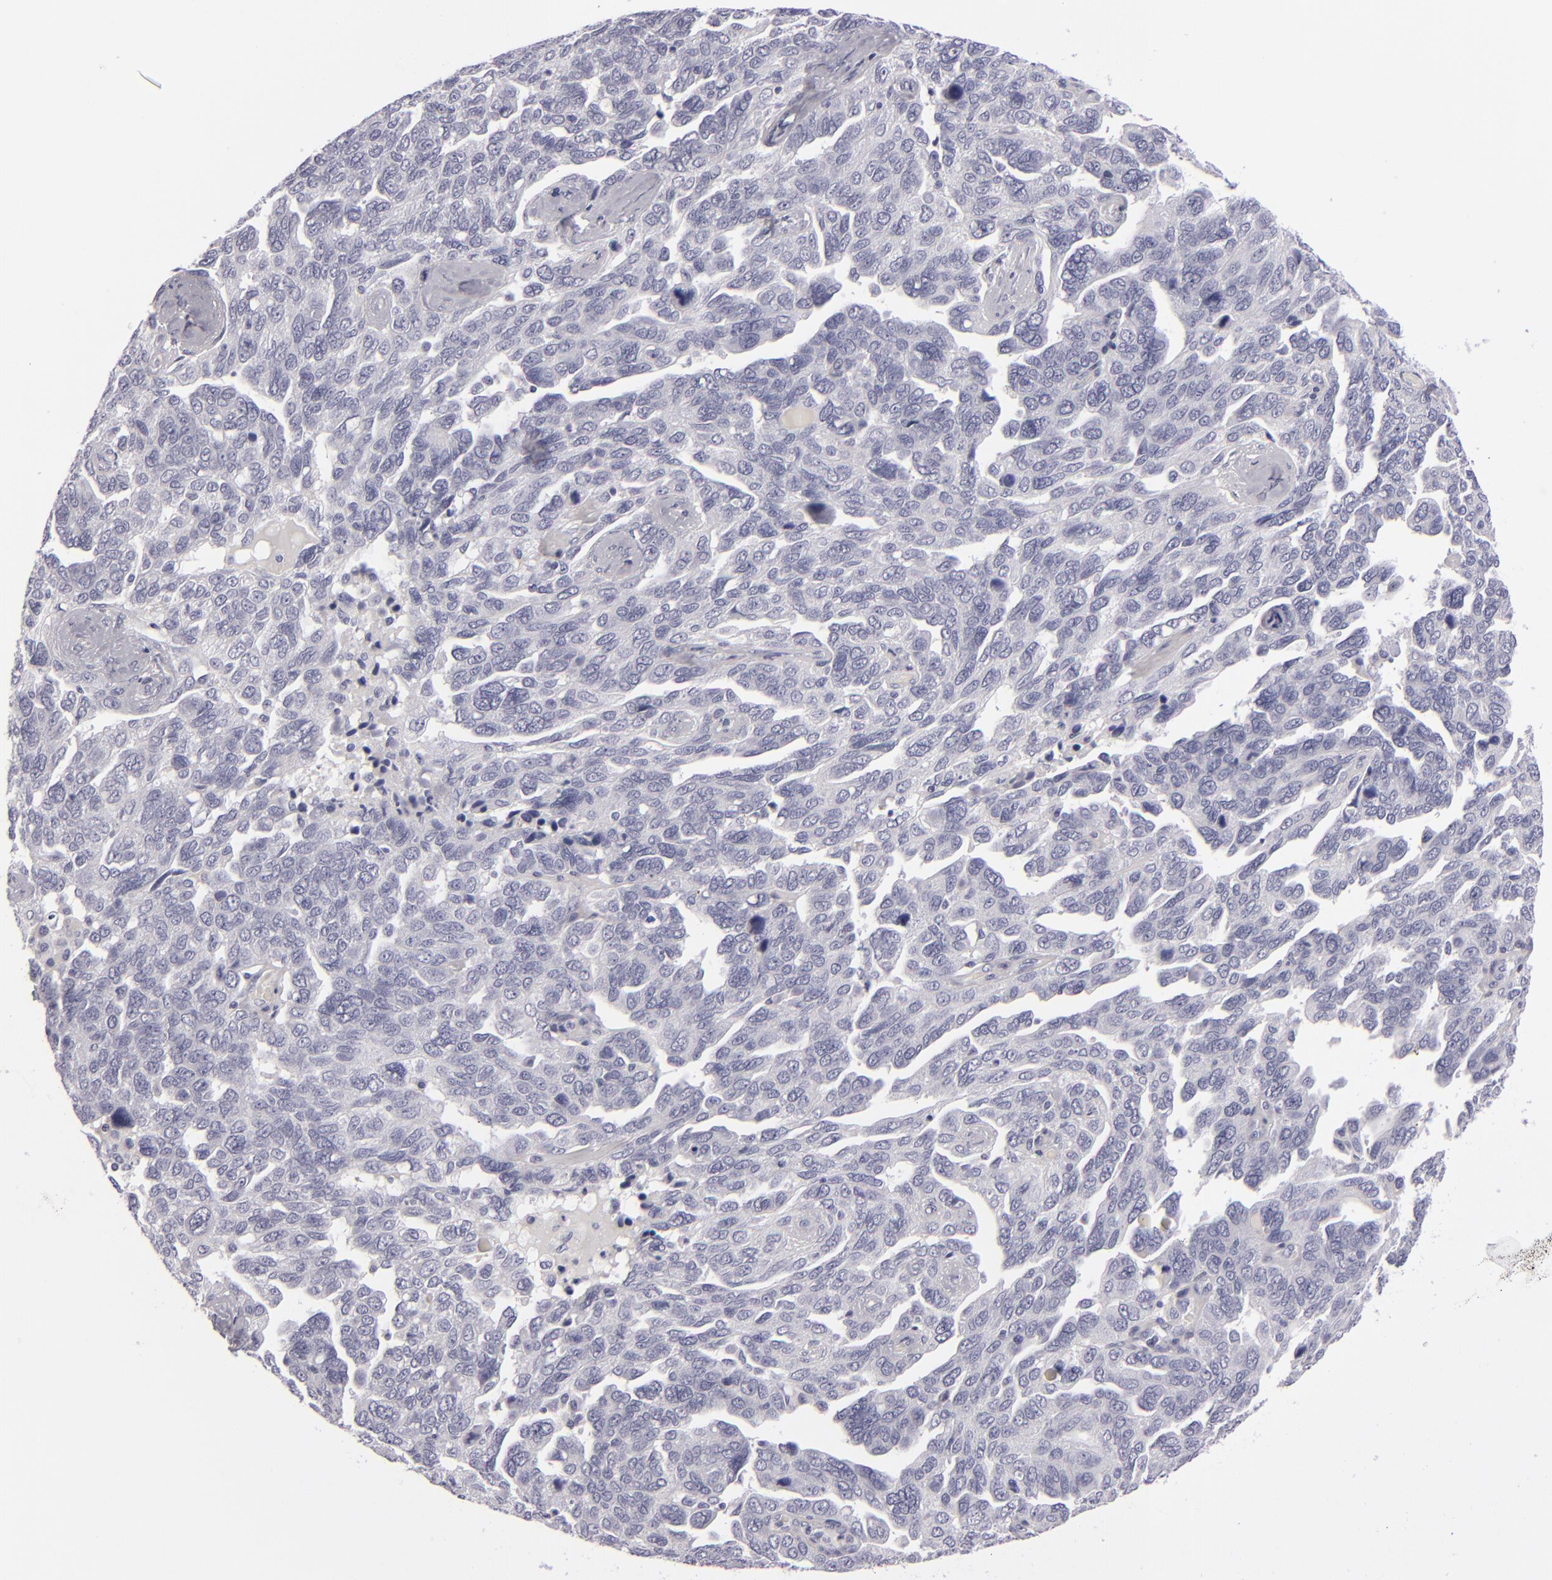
{"staining": {"intensity": "negative", "quantity": "none", "location": "none"}, "tissue": "ovarian cancer", "cell_type": "Tumor cells", "image_type": "cancer", "snomed": [{"axis": "morphology", "description": "Cystadenocarcinoma, serous, NOS"}, {"axis": "topography", "description": "Ovary"}], "caption": "This is an immunohistochemistry (IHC) micrograph of serous cystadenocarcinoma (ovarian). There is no staining in tumor cells.", "gene": "F13A1", "patient": {"sex": "female", "age": 64}}